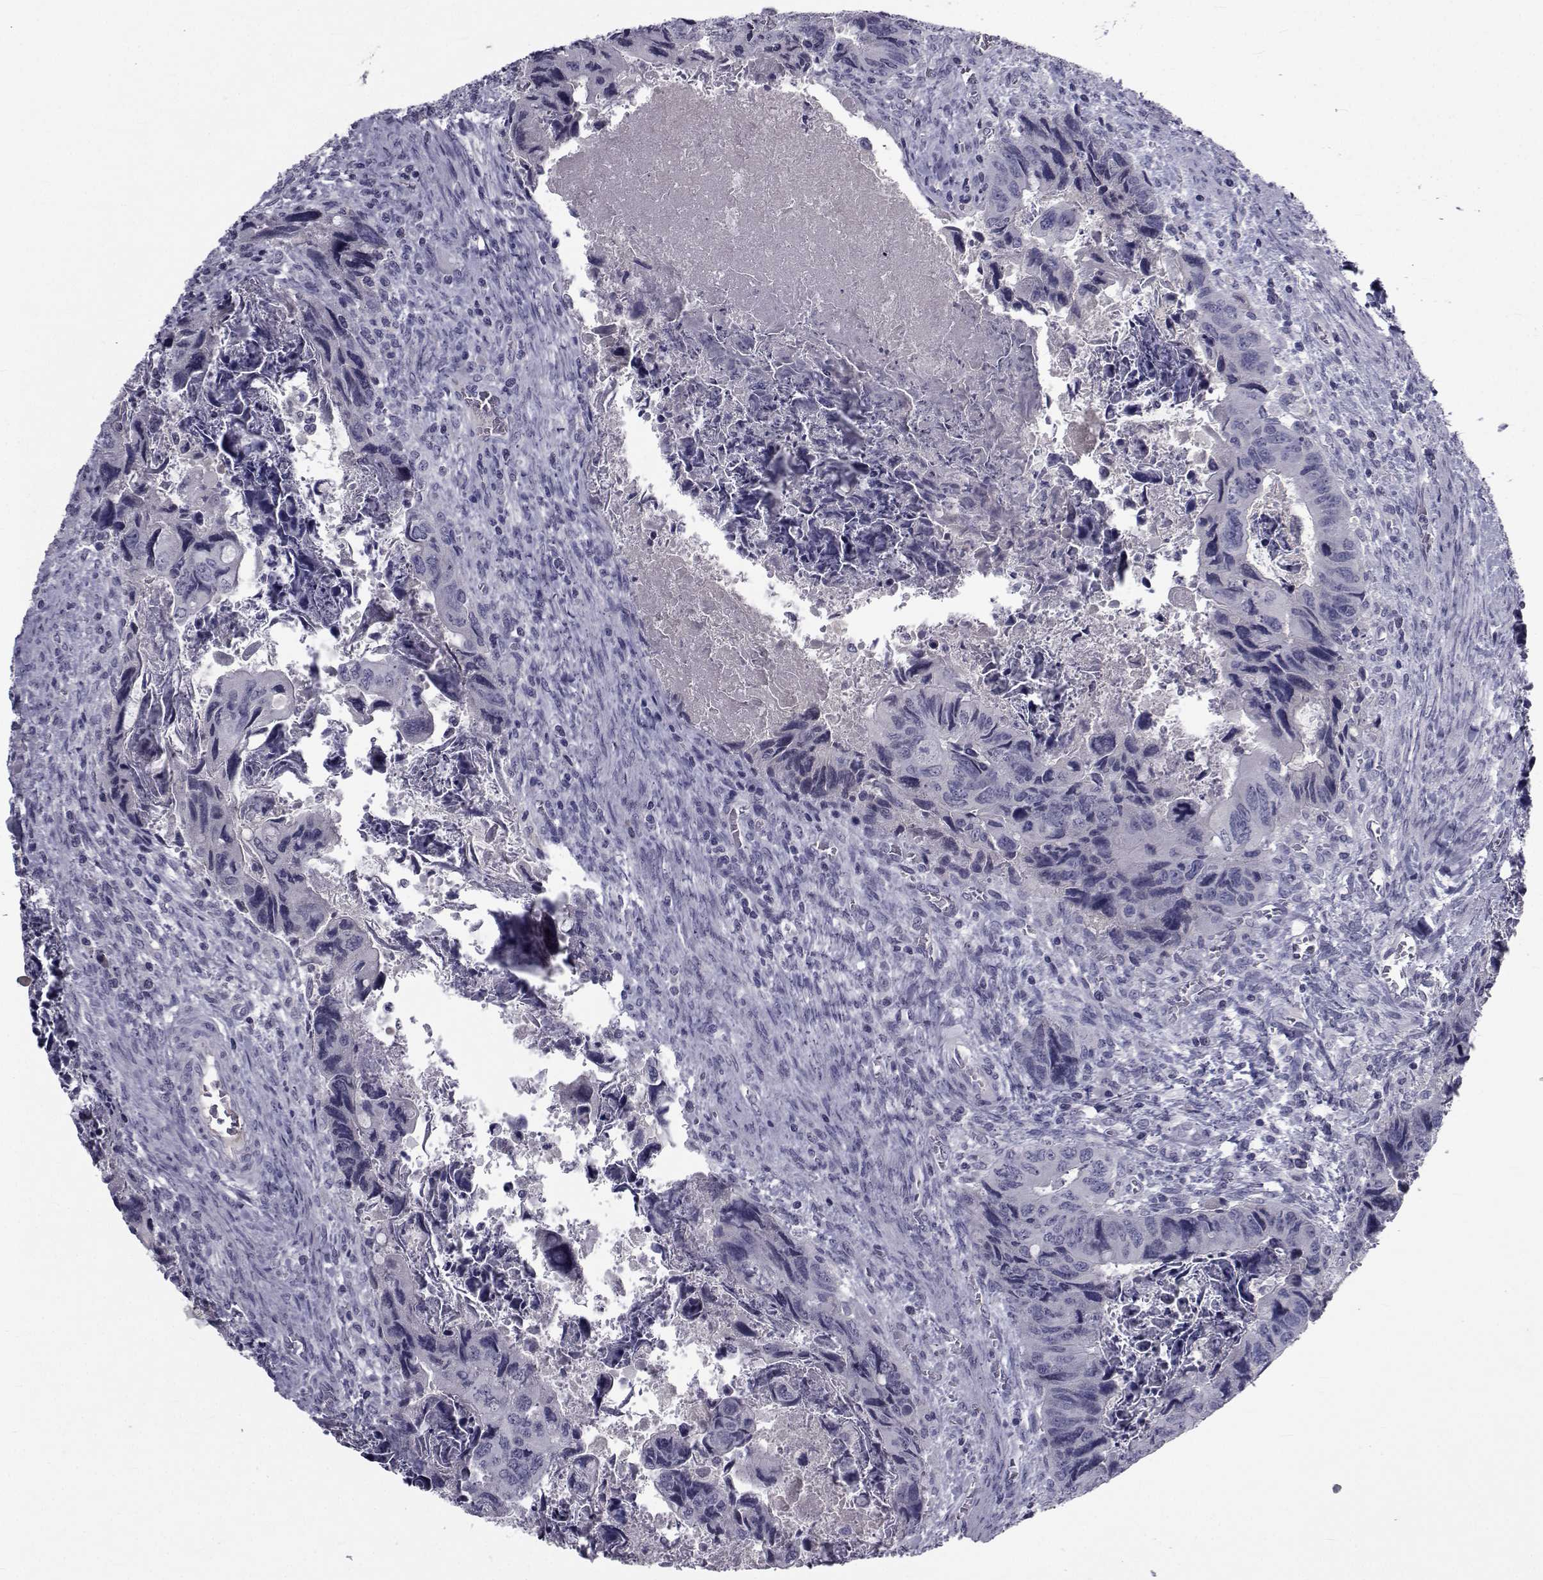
{"staining": {"intensity": "negative", "quantity": "none", "location": "none"}, "tissue": "colorectal cancer", "cell_type": "Tumor cells", "image_type": "cancer", "snomed": [{"axis": "morphology", "description": "Adenocarcinoma, NOS"}, {"axis": "topography", "description": "Rectum"}], "caption": "Protein analysis of colorectal cancer (adenocarcinoma) shows no significant positivity in tumor cells.", "gene": "PAX2", "patient": {"sex": "male", "age": 62}}